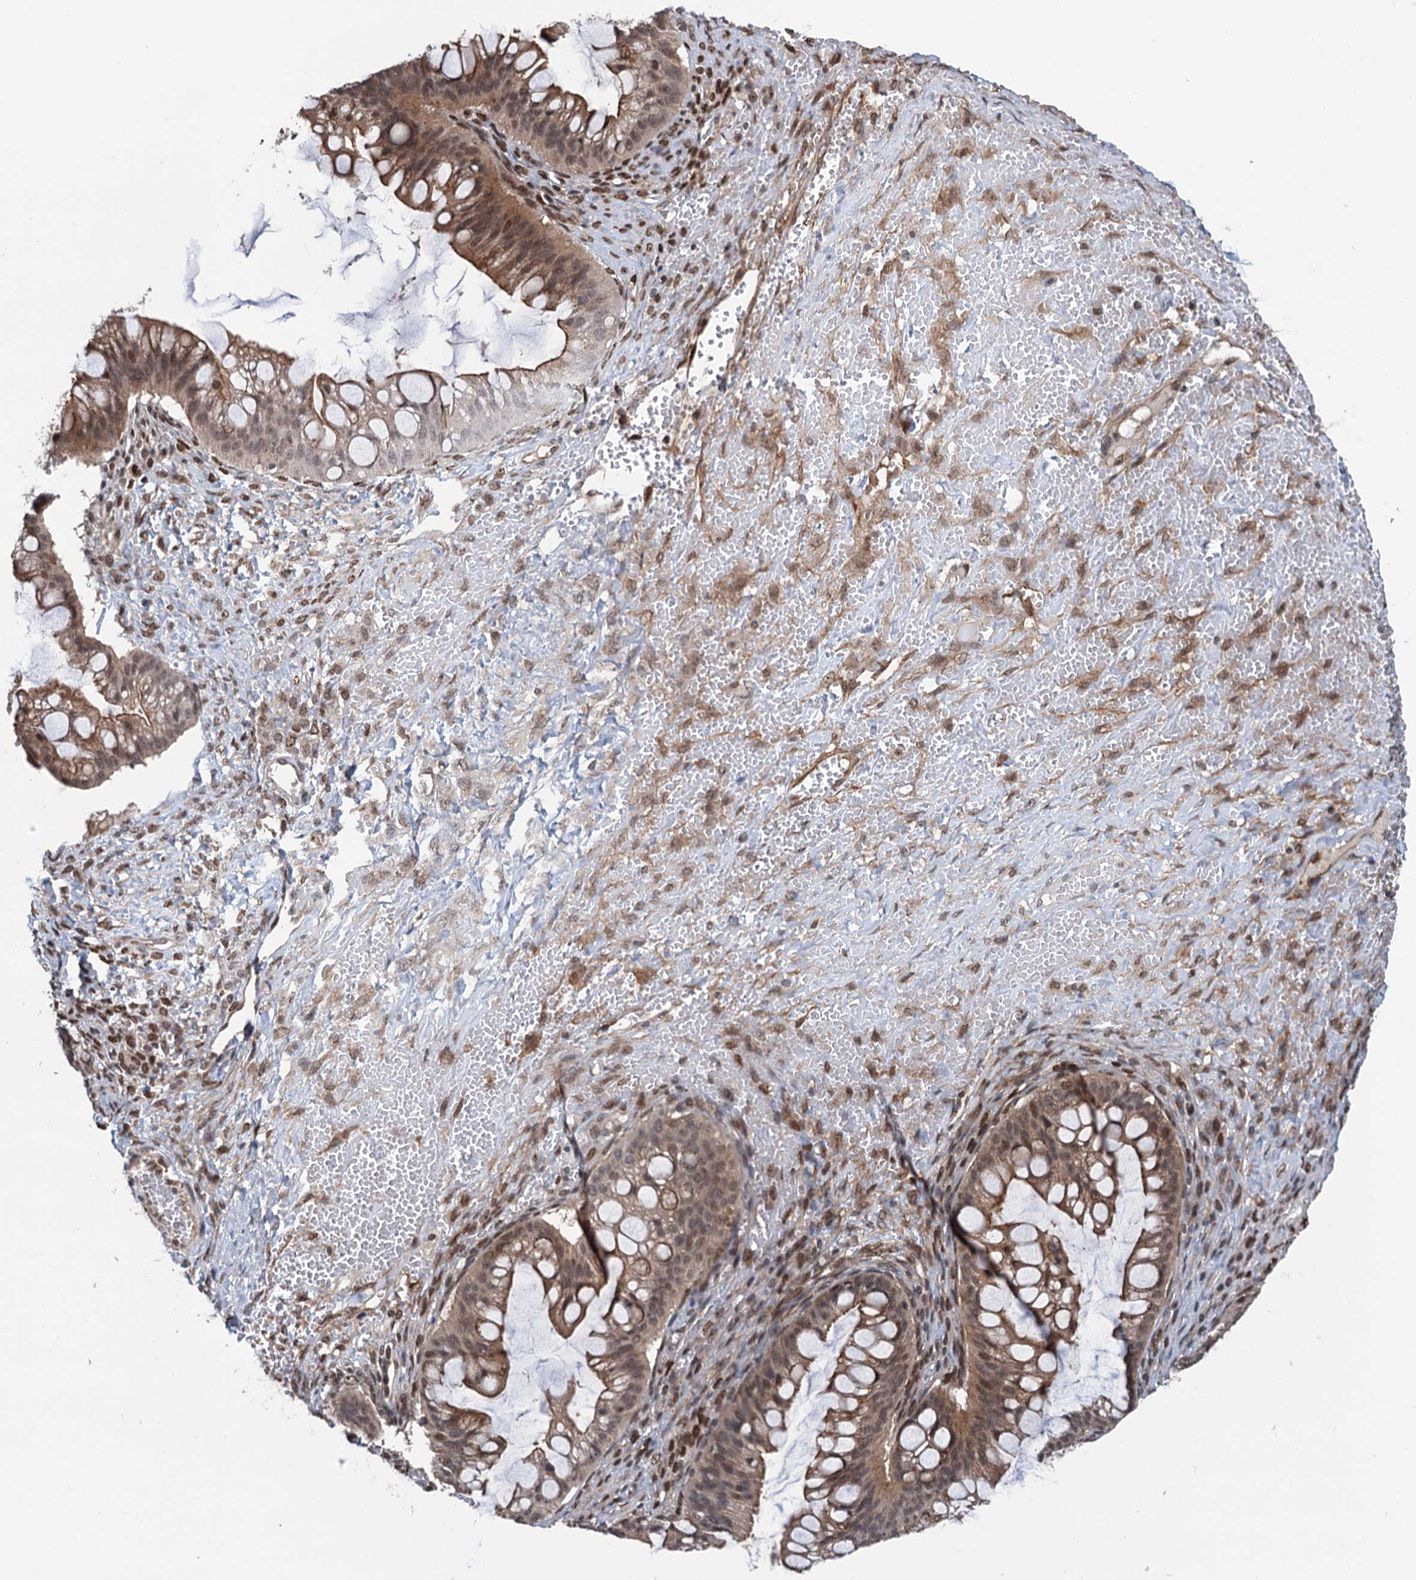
{"staining": {"intensity": "moderate", "quantity": ">75%", "location": "cytoplasmic/membranous,nuclear"}, "tissue": "ovarian cancer", "cell_type": "Tumor cells", "image_type": "cancer", "snomed": [{"axis": "morphology", "description": "Cystadenocarcinoma, mucinous, NOS"}, {"axis": "topography", "description": "Ovary"}], "caption": "Ovarian cancer tissue shows moderate cytoplasmic/membranous and nuclear positivity in approximately >75% of tumor cells", "gene": "RASSF4", "patient": {"sex": "female", "age": 73}}